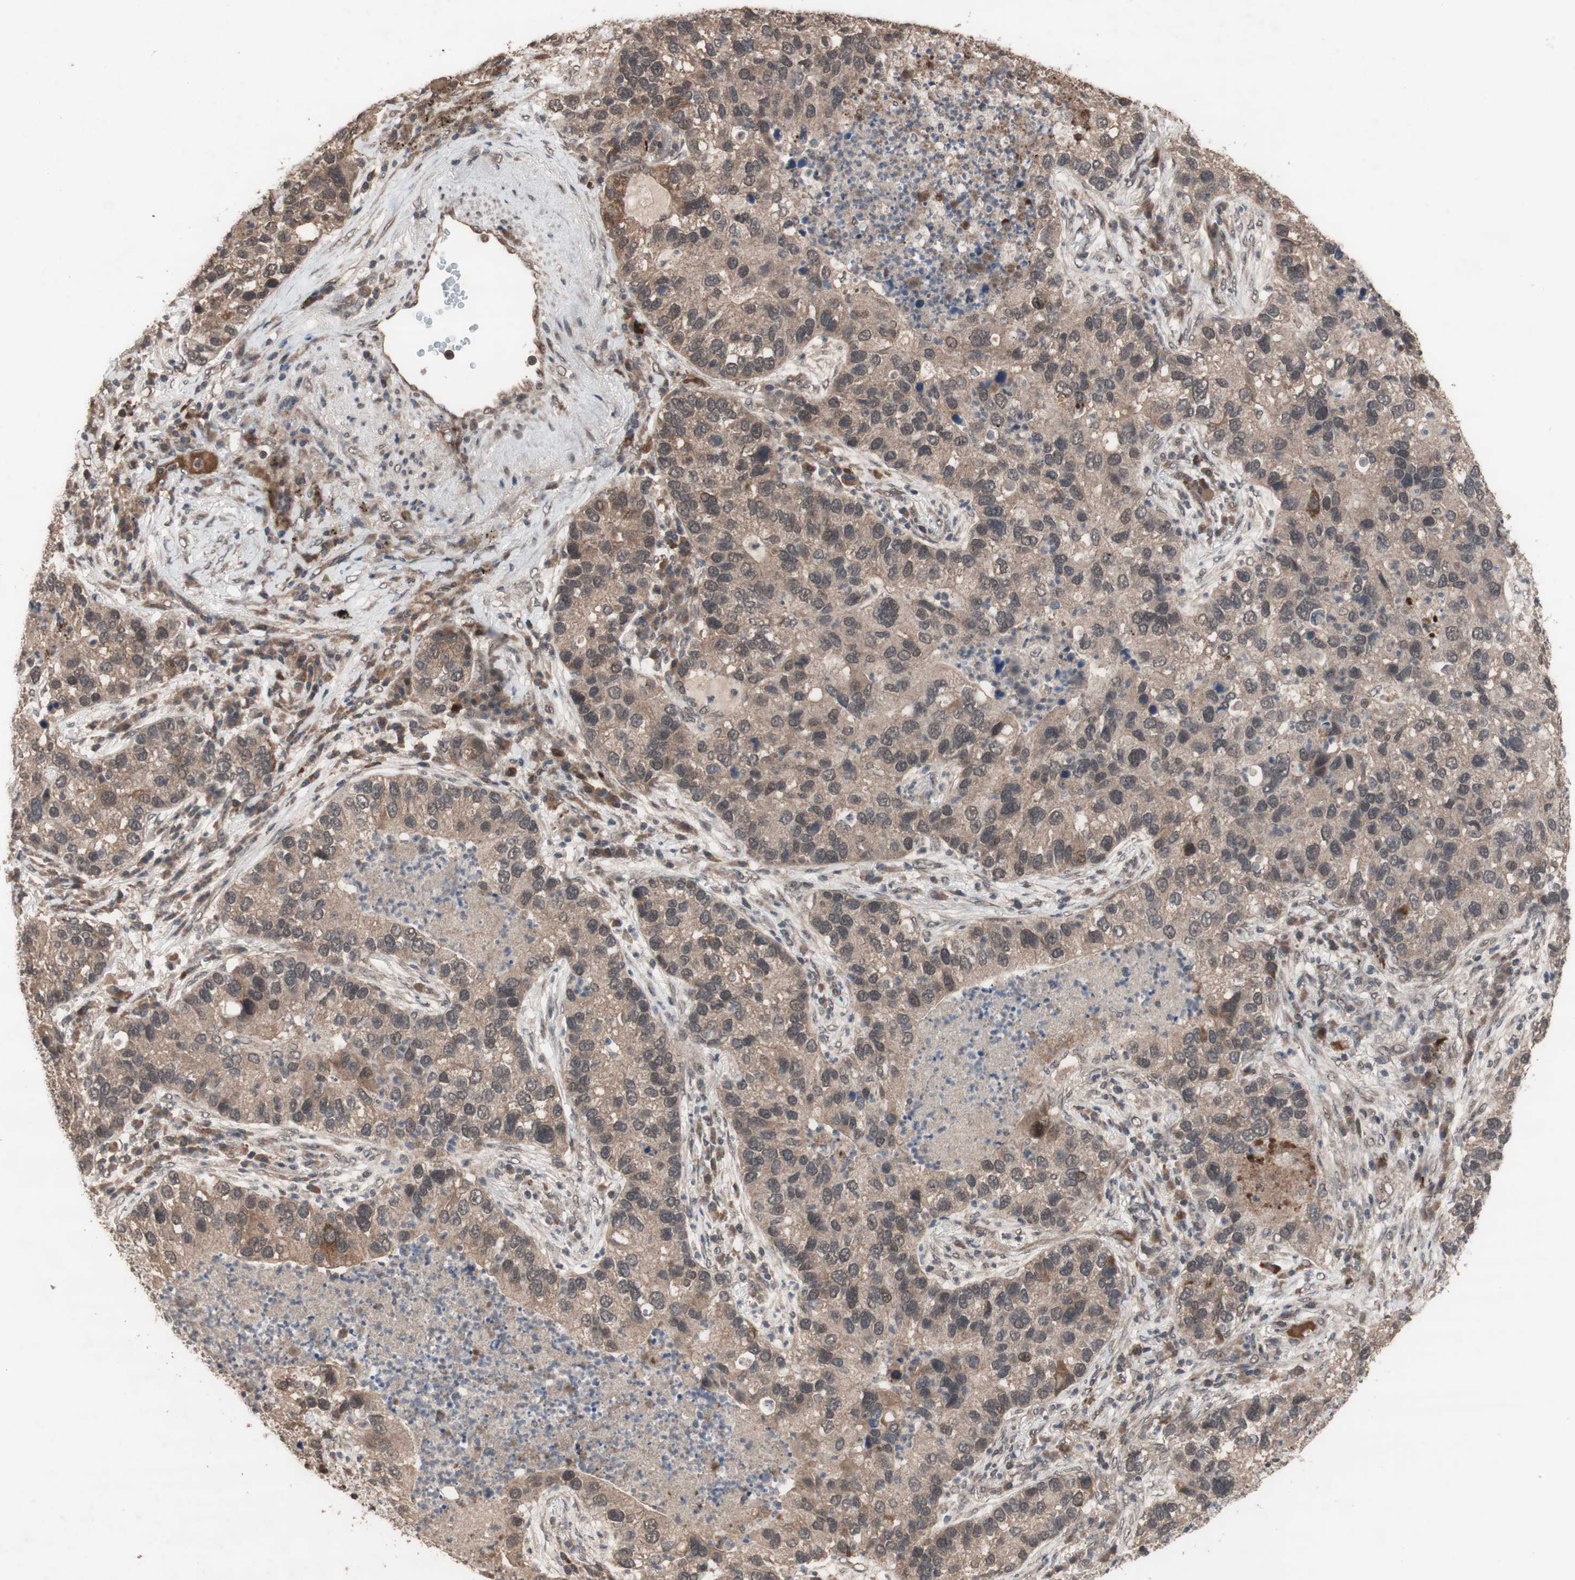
{"staining": {"intensity": "moderate", "quantity": ">75%", "location": "cytoplasmic/membranous"}, "tissue": "lung cancer", "cell_type": "Tumor cells", "image_type": "cancer", "snomed": [{"axis": "morphology", "description": "Normal tissue, NOS"}, {"axis": "morphology", "description": "Adenocarcinoma, NOS"}, {"axis": "topography", "description": "Bronchus"}, {"axis": "topography", "description": "Lung"}], "caption": "Tumor cells display medium levels of moderate cytoplasmic/membranous expression in approximately >75% of cells in human lung adenocarcinoma. The protein of interest is shown in brown color, while the nuclei are stained blue.", "gene": "KANSL1", "patient": {"sex": "male", "age": 54}}